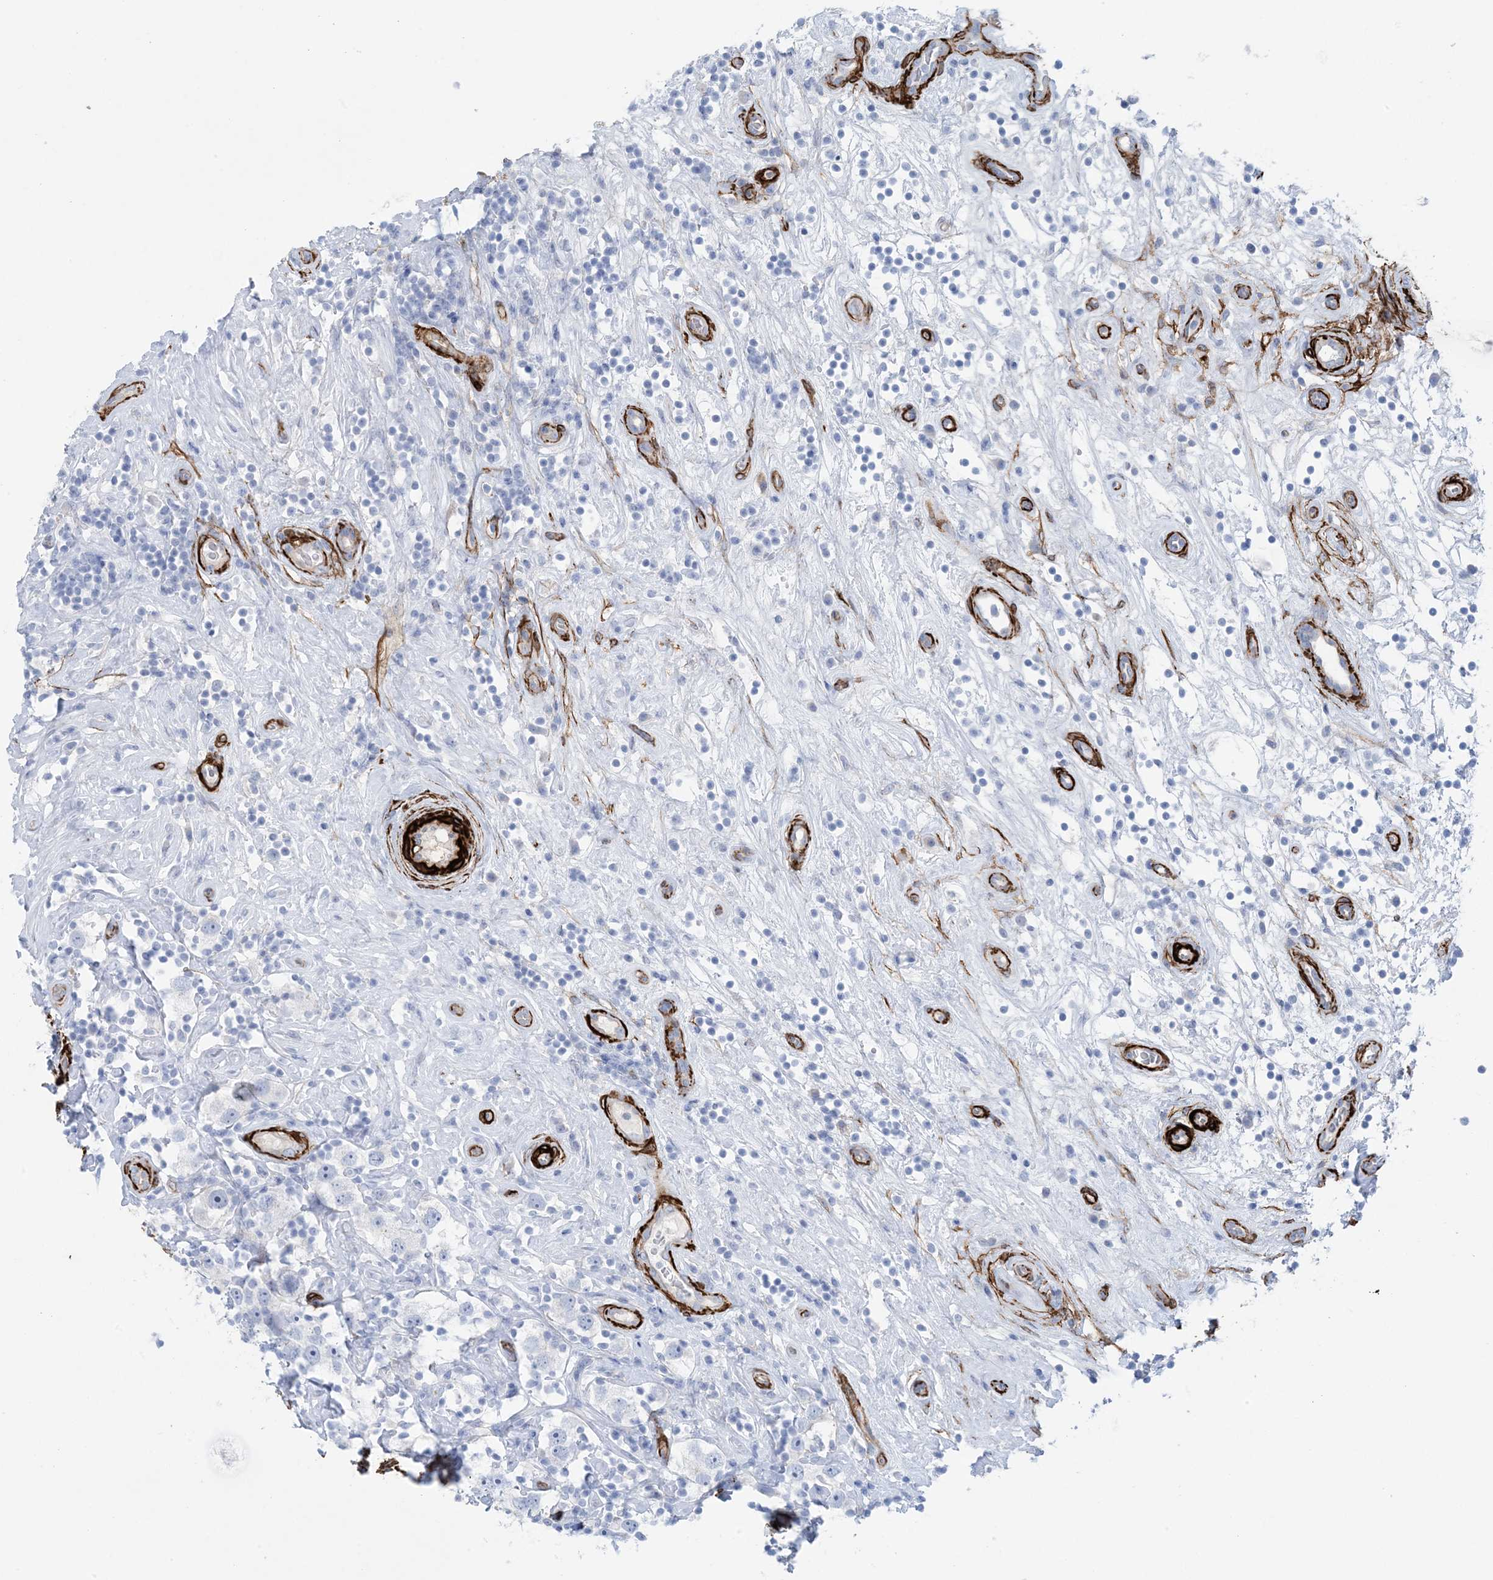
{"staining": {"intensity": "negative", "quantity": "none", "location": "none"}, "tissue": "testis cancer", "cell_type": "Tumor cells", "image_type": "cancer", "snomed": [{"axis": "morphology", "description": "Seminoma, NOS"}, {"axis": "topography", "description": "Testis"}], "caption": "Tumor cells show no significant staining in seminoma (testis). (Brightfield microscopy of DAB (3,3'-diaminobenzidine) immunohistochemistry (IHC) at high magnification).", "gene": "SHANK1", "patient": {"sex": "male", "age": 49}}